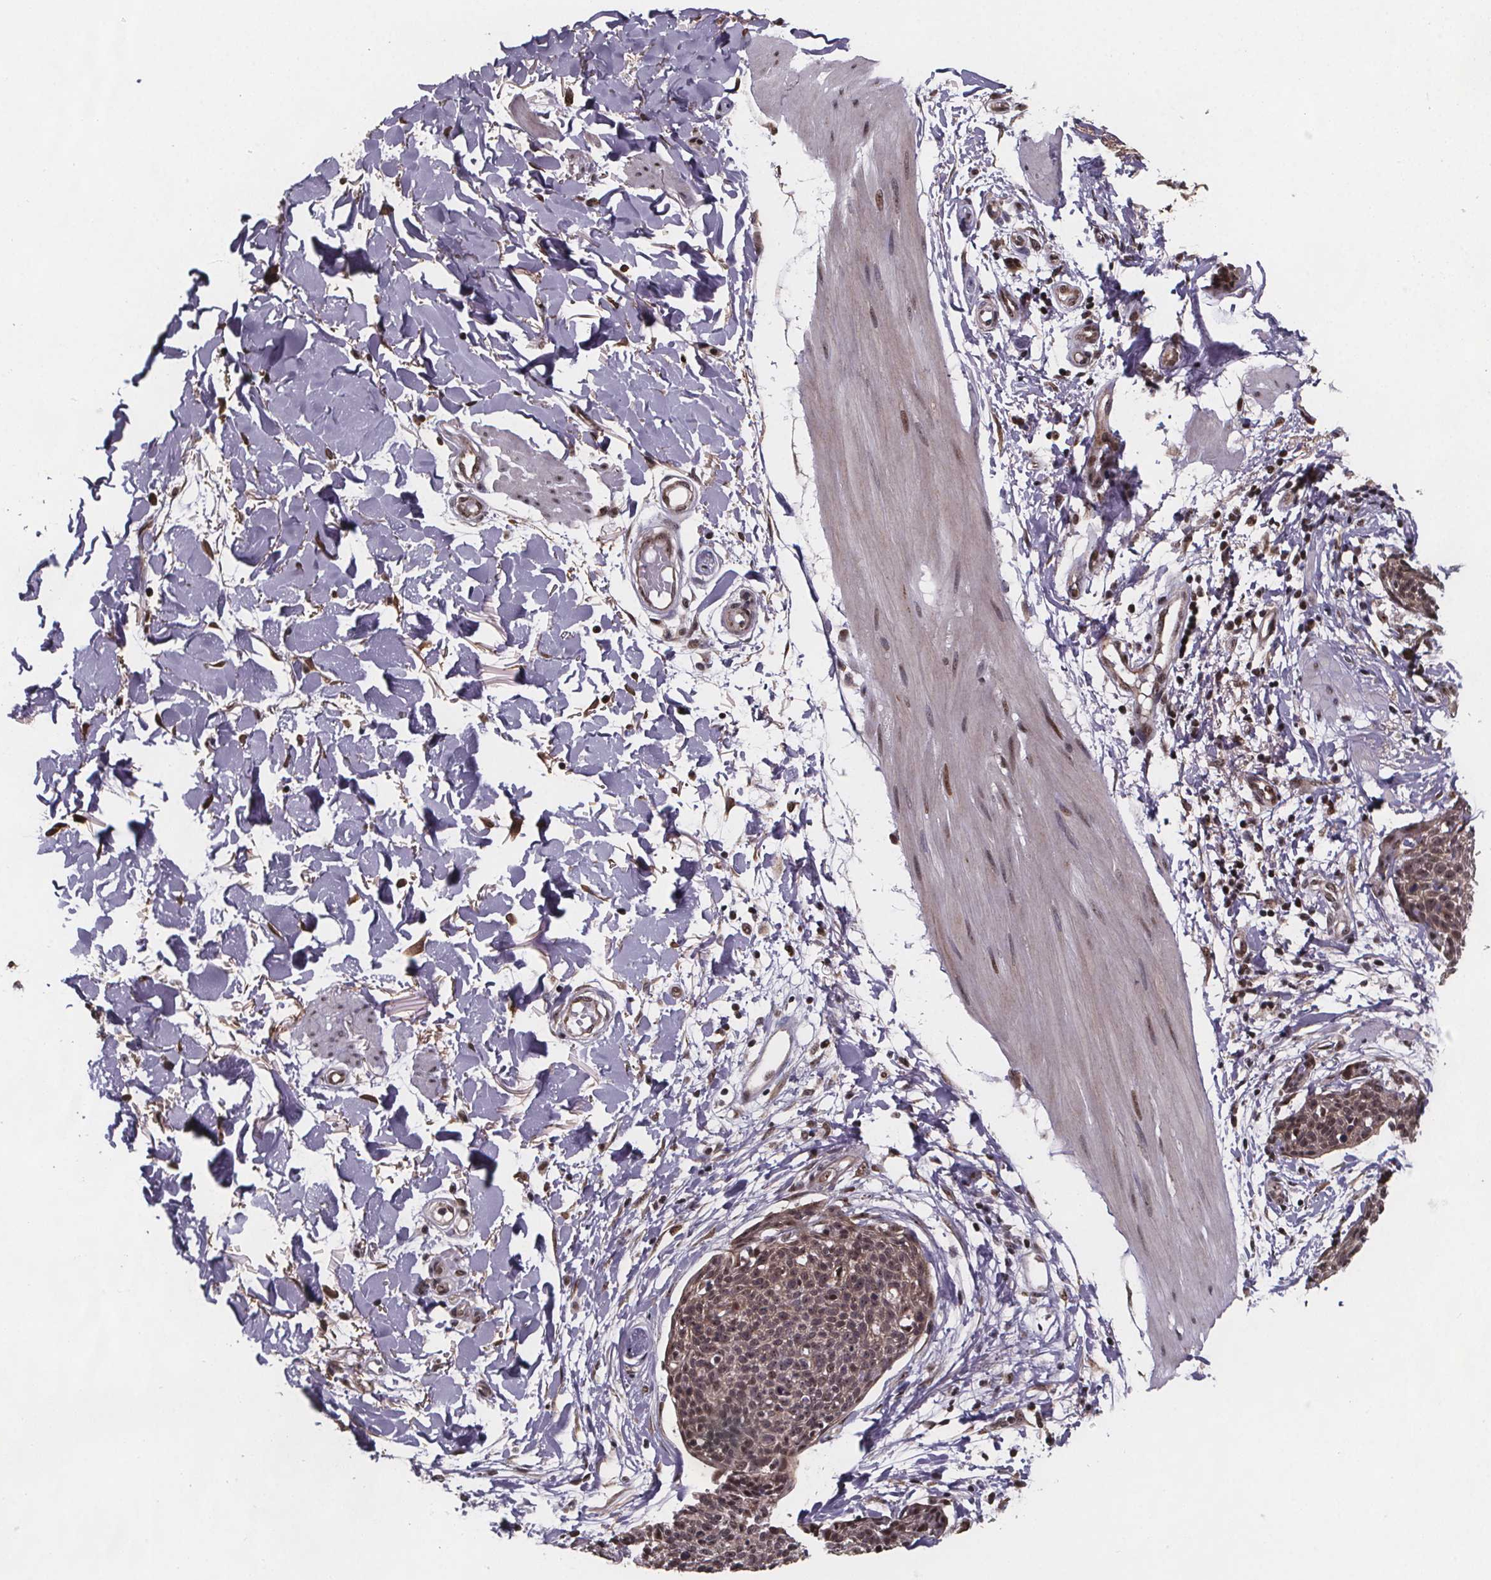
{"staining": {"intensity": "weak", "quantity": ">75%", "location": "nuclear"}, "tissue": "skin cancer", "cell_type": "Tumor cells", "image_type": "cancer", "snomed": [{"axis": "morphology", "description": "Squamous cell carcinoma, NOS"}, {"axis": "topography", "description": "Skin"}, {"axis": "topography", "description": "Vulva"}], "caption": "High-power microscopy captured an IHC photomicrograph of skin cancer (squamous cell carcinoma), revealing weak nuclear staining in approximately >75% of tumor cells. The staining was performed using DAB, with brown indicating positive protein expression. Nuclei are stained blue with hematoxylin.", "gene": "U2SURP", "patient": {"sex": "female", "age": 75}}